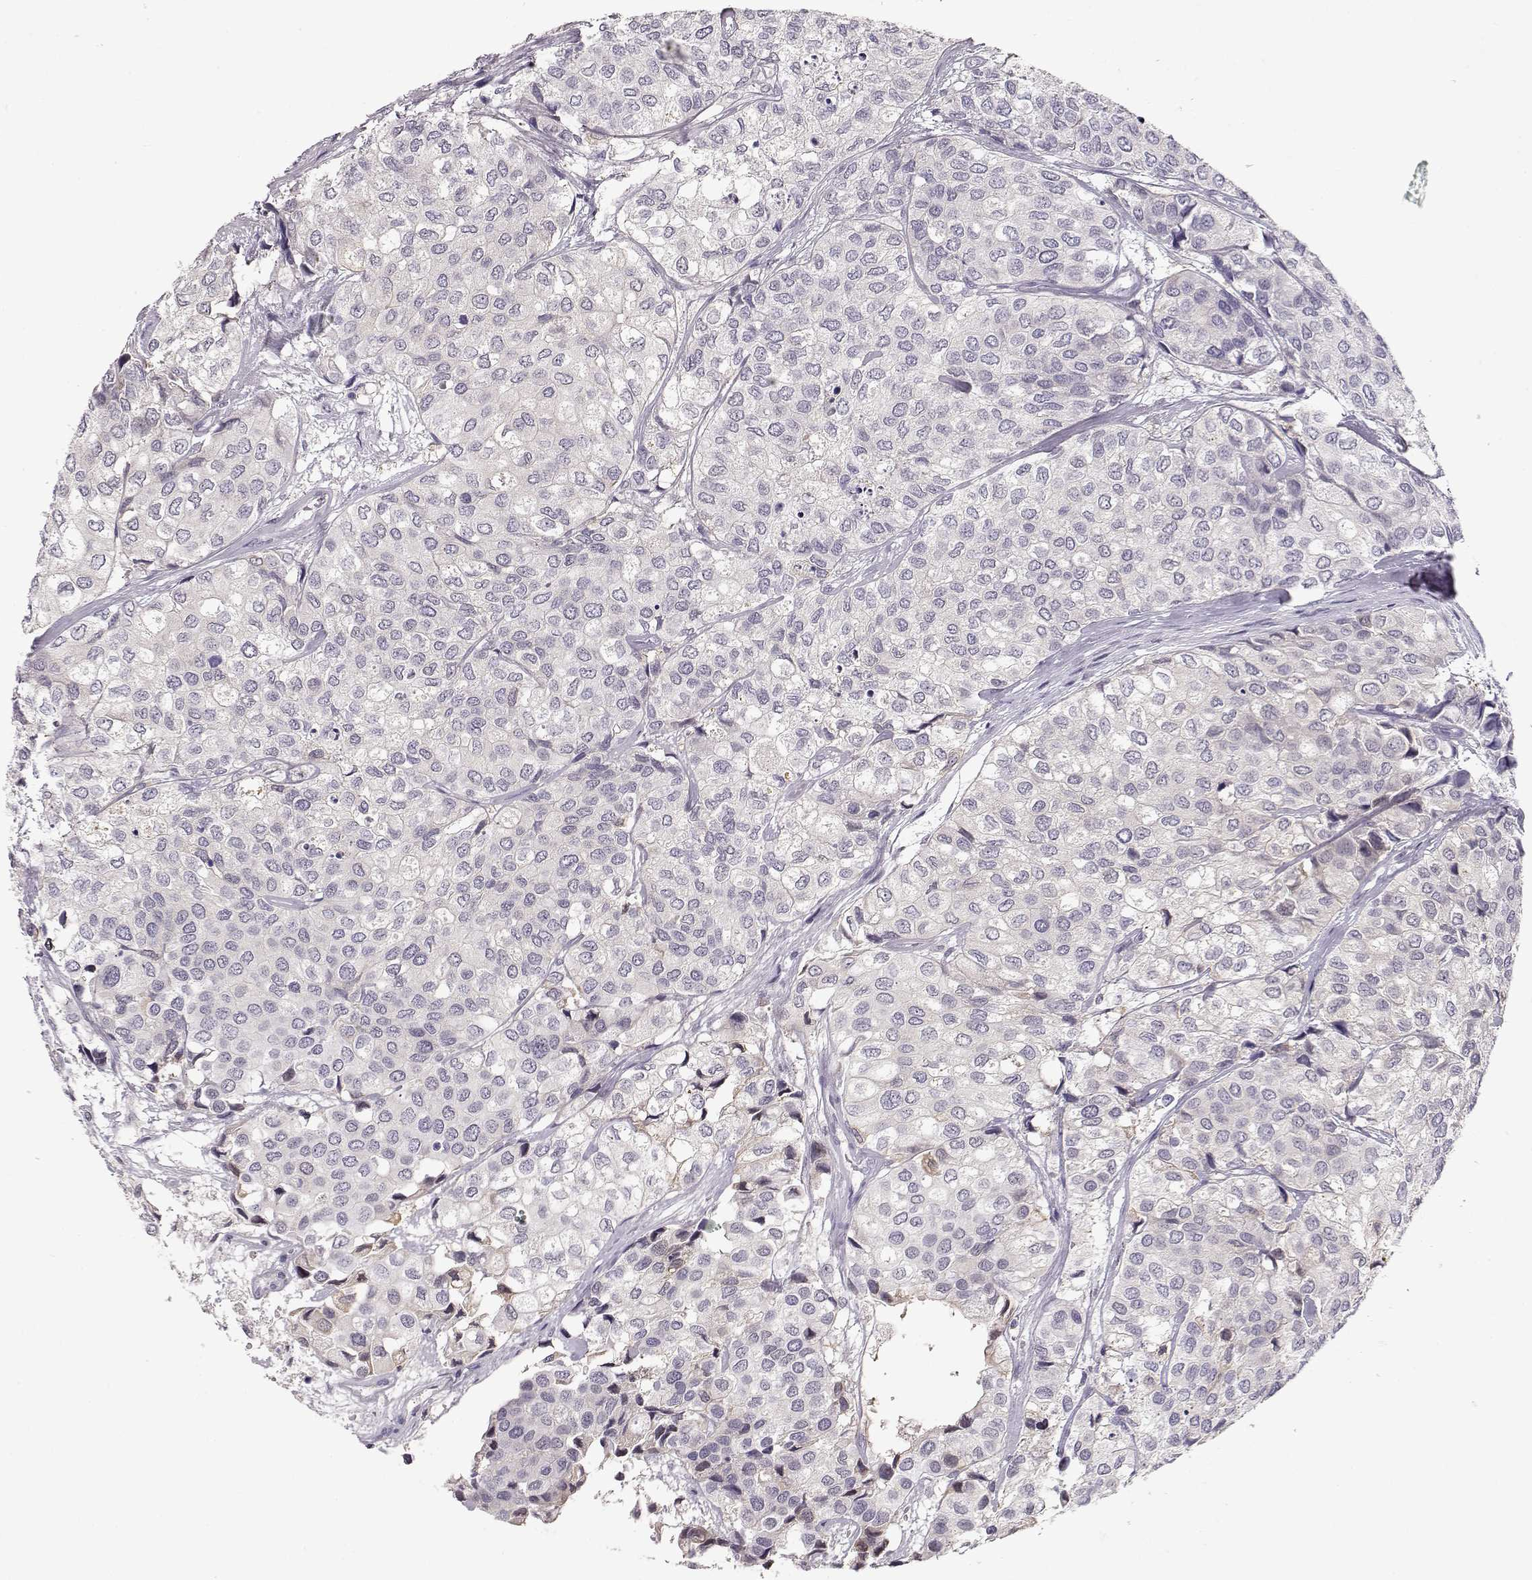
{"staining": {"intensity": "negative", "quantity": "none", "location": "none"}, "tissue": "urothelial cancer", "cell_type": "Tumor cells", "image_type": "cancer", "snomed": [{"axis": "morphology", "description": "Urothelial carcinoma, High grade"}, {"axis": "topography", "description": "Urinary bladder"}], "caption": "Tumor cells show no significant protein positivity in high-grade urothelial carcinoma.", "gene": "TEPP", "patient": {"sex": "male", "age": 73}}